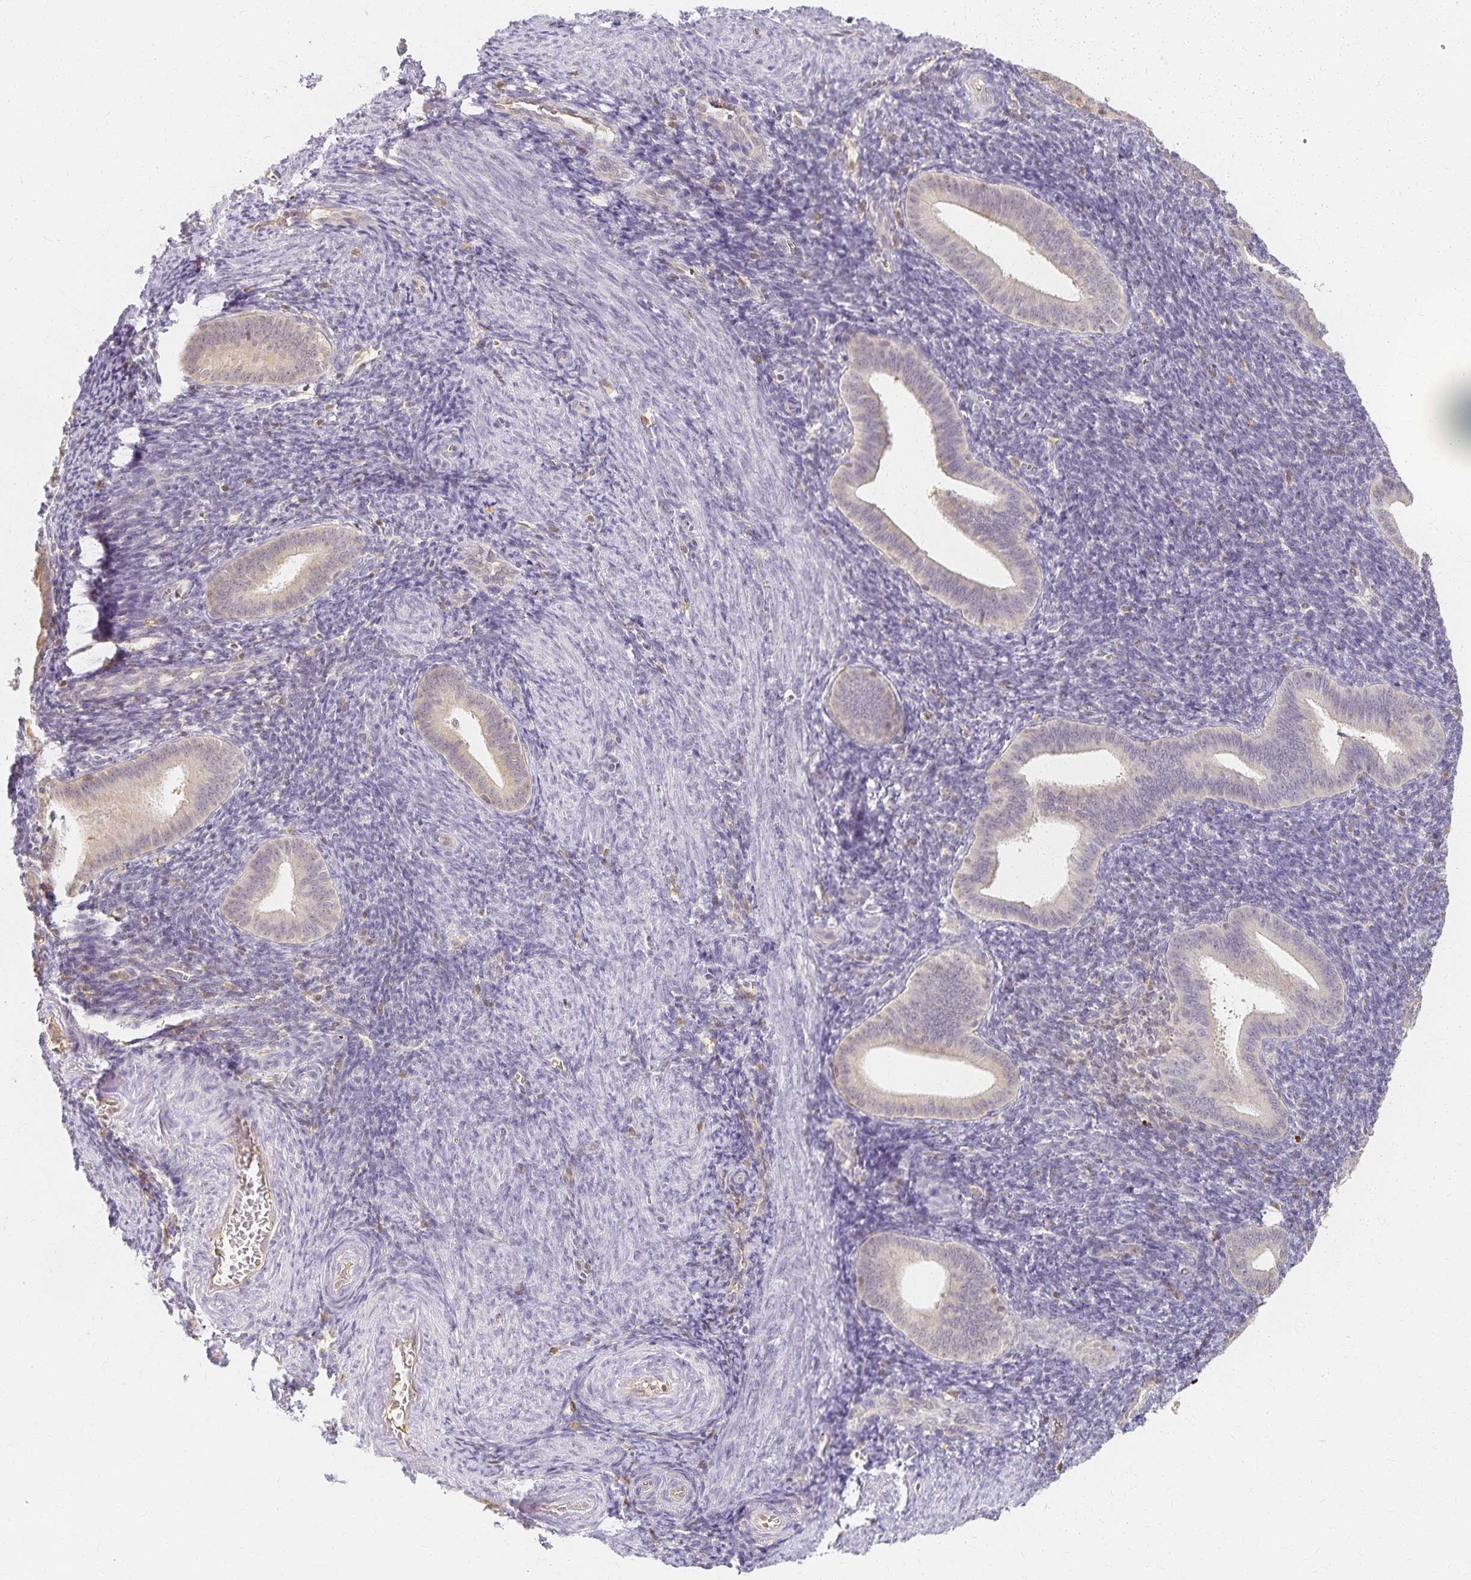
{"staining": {"intensity": "negative", "quantity": "none", "location": "none"}, "tissue": "endometrium", "cell_type": "Cells in endometrial stroma", "image_type": "normal", "snomed": [{"axis": "morphology", "description": "Normal tissue, NOS"}, {"axis": "topography", "description": "Endometrium"}], "caption": "This is an IHC image of unremarkable endometrium. There is no positivity in cells in endometrial stroma.", "gene": "AZGP1", "patient": {"sex": "female", "age": 25}}